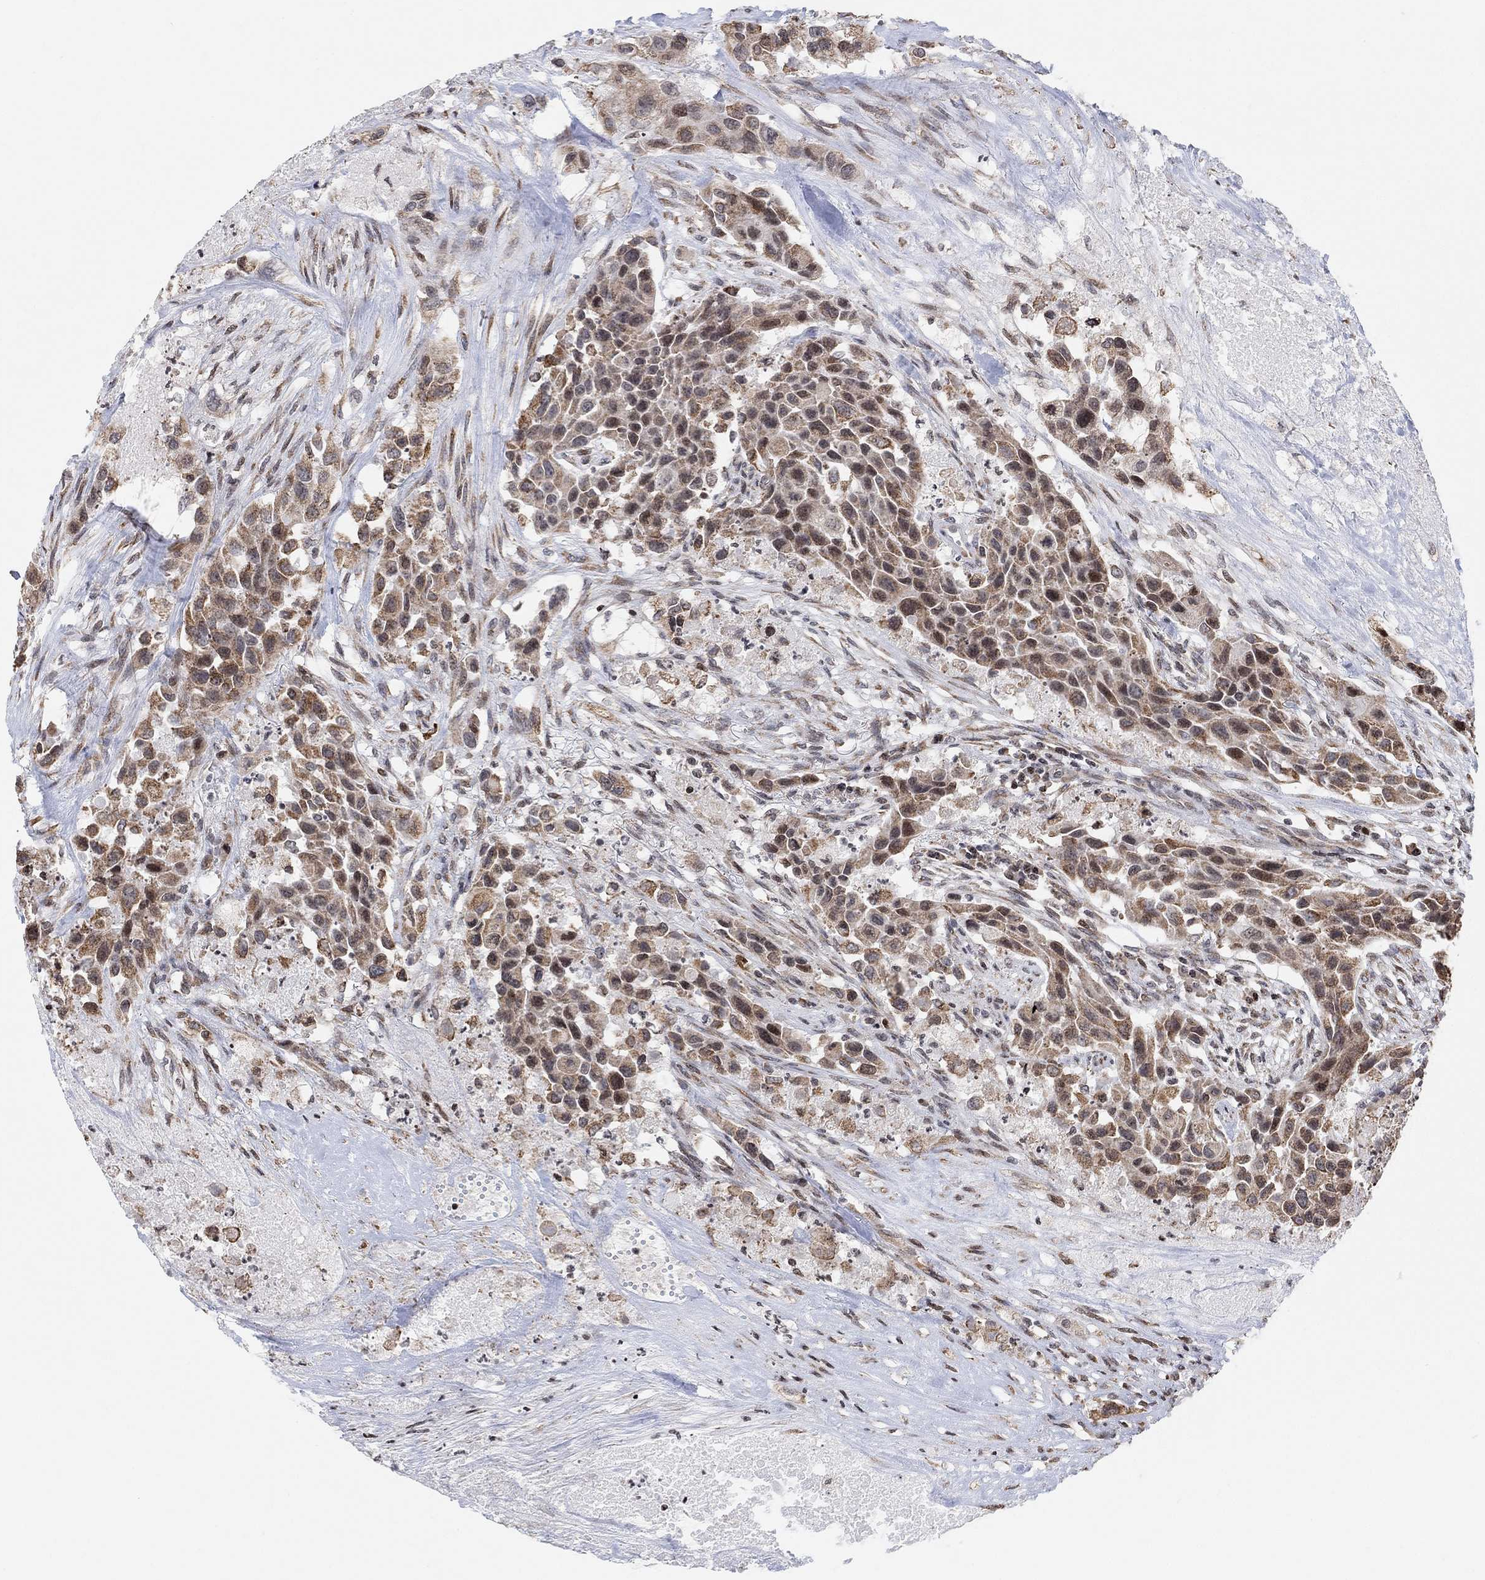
{"staining": {"intensity": "weak", "quantity": "25%-75%", "location": "cytoplasmic/membranous,nuclear"}, "tissue": "urothelial cancer", "cell_type": "Tumor cells", "image_type": "cancer", "snomed": [{"axis": "morphology", "description": "Urothelial carcinoma, High grade"}, {"axis": "topography", "description": "Urinary bladder"}], "caption": "The micrograph displays a brown stain indicating the presence of a protein in the cytoplasmic/membranous and nuclear of tumor cells in urothelial cancer. Using DAB (brown) and hematoxylin (blue) stains, captured at high magnification using brightfield microscopy.", "gene": "ABHD14A", "patient": {"sex": "female", "age": 73}}